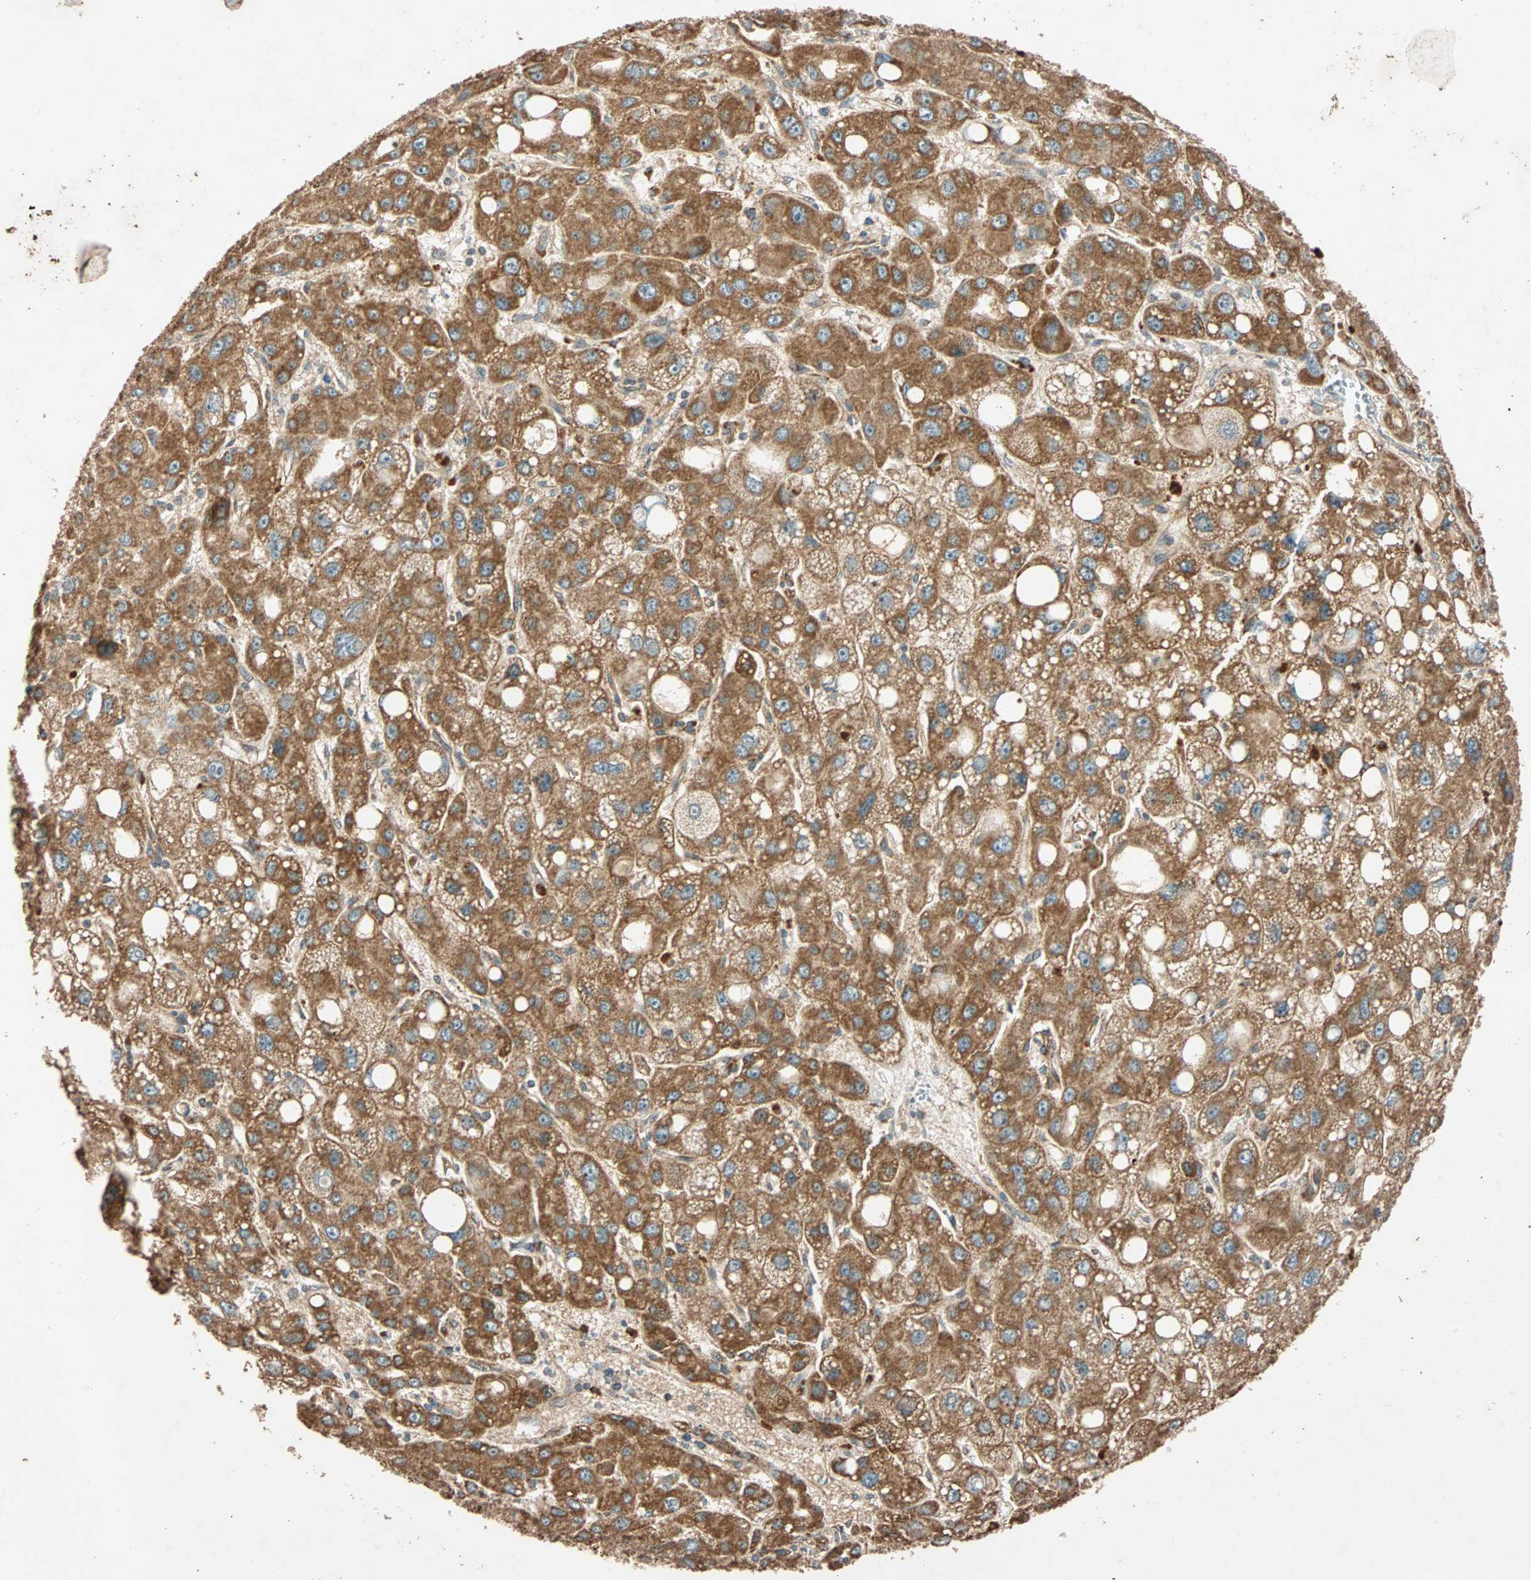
{"staining": {"intensity": "strong", "quantity": ">75%", "location": "cytoplasmic/membranous"}, "tissue": "liver cancer", "cell_type": "Tumor cells", "image_type": "cancer", "snomed": [{"axis": "morphology", "description": "Carcinoma, Hepatocellular, NOS"}, {"axis": "topography", "description": "Liver"}], "caption": "Approximately >75% of tumor cells in liver cancer (hepatocellular carcinoma) show strong cytoplasmic/membranous protein expression as visualized by brown immunohistochemical staining.", "gene": "MAPK1", "patient": {"sex": "male", "age": 55}}